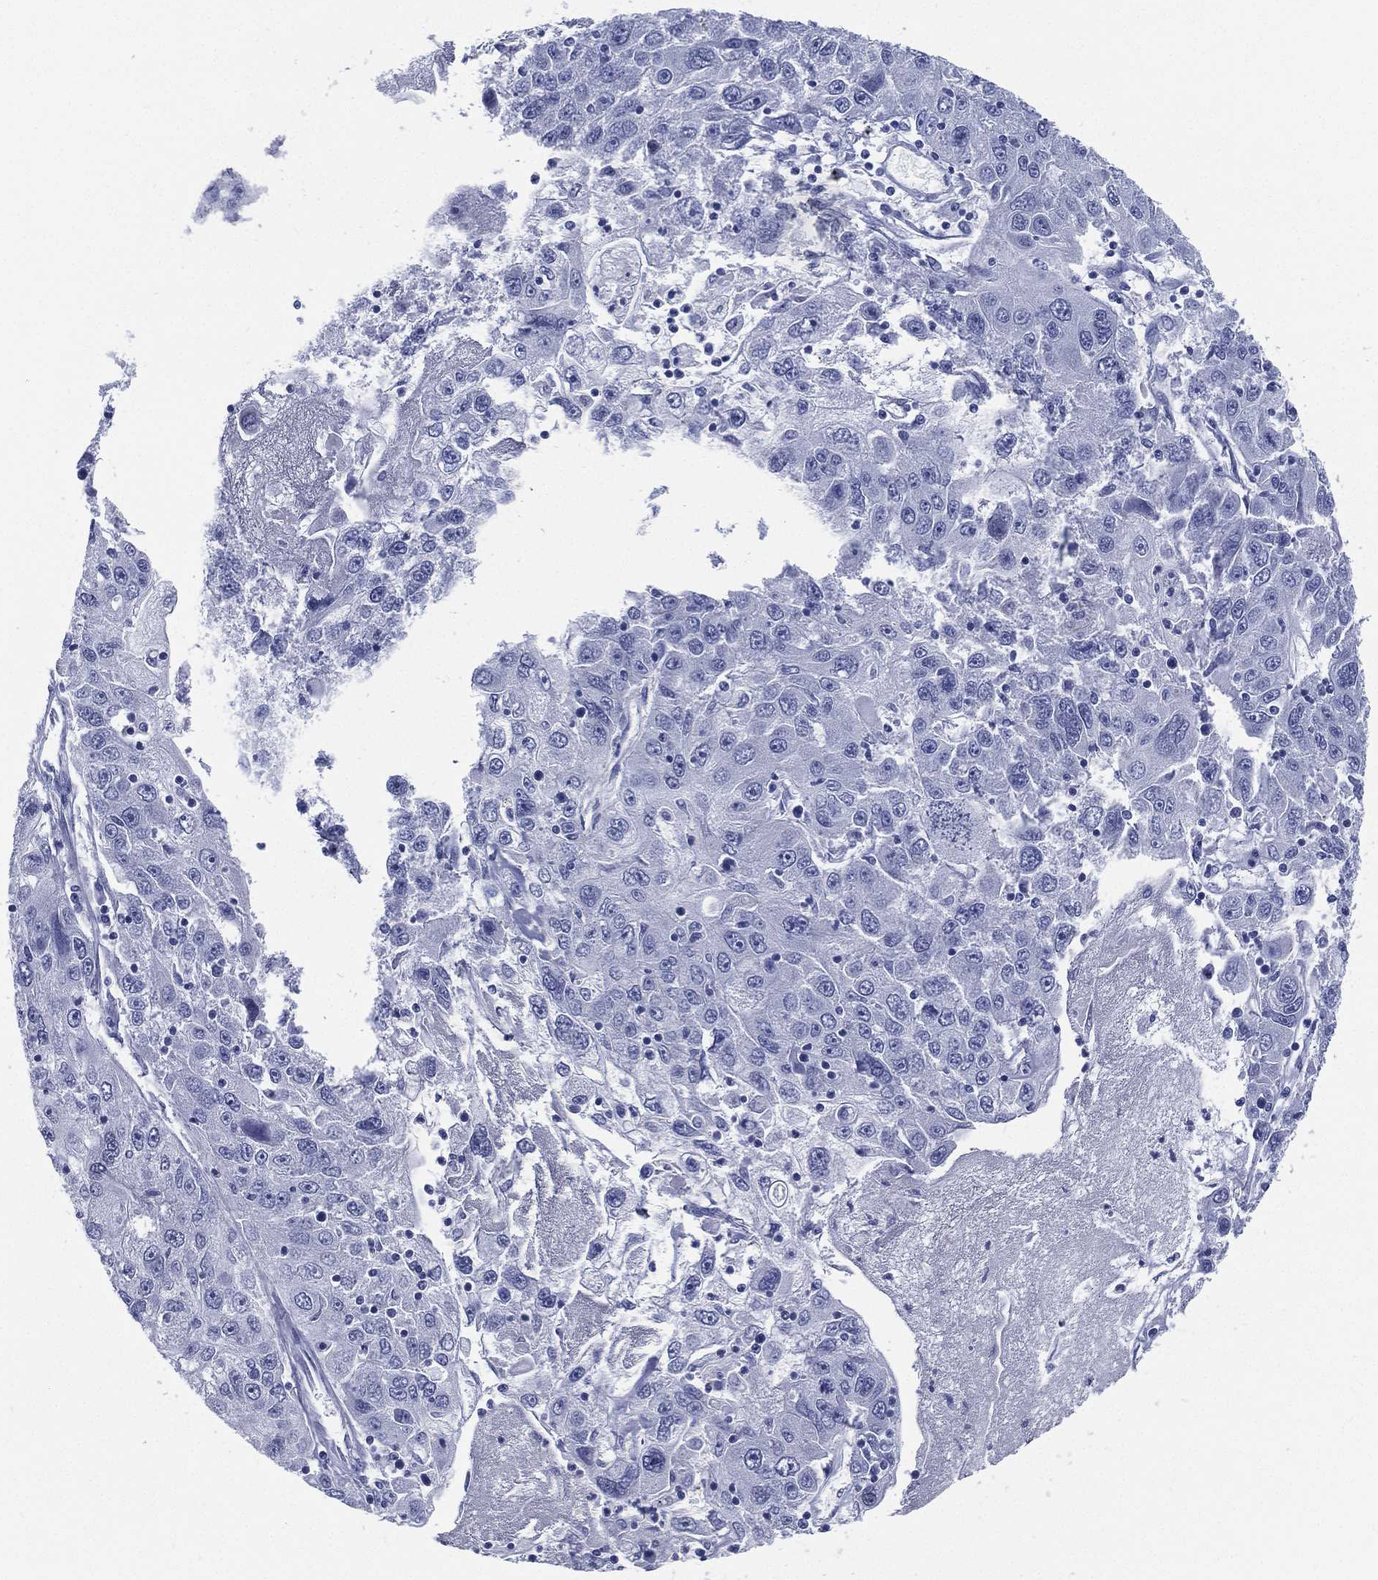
{"staining": {"intensity": "negative", "quantity": "none", "location": "none"}, "tissue": "stomach cancer", "cell_type": "Tumor cells", "image_type": "cancer", "snomed": [{"axis": "morphology", "description": "Adenocarcinoma, NOS"}, {"axis": "topography", "description": "Stomach"}], "caption": "Human stomach adenocarcinoma stained for a protein using immunohistochemistry (IHC) demonstrates no positivity in tumor cells.", "gene": "RSPH4A", "patient": {"sex": "male", "age": 56}}